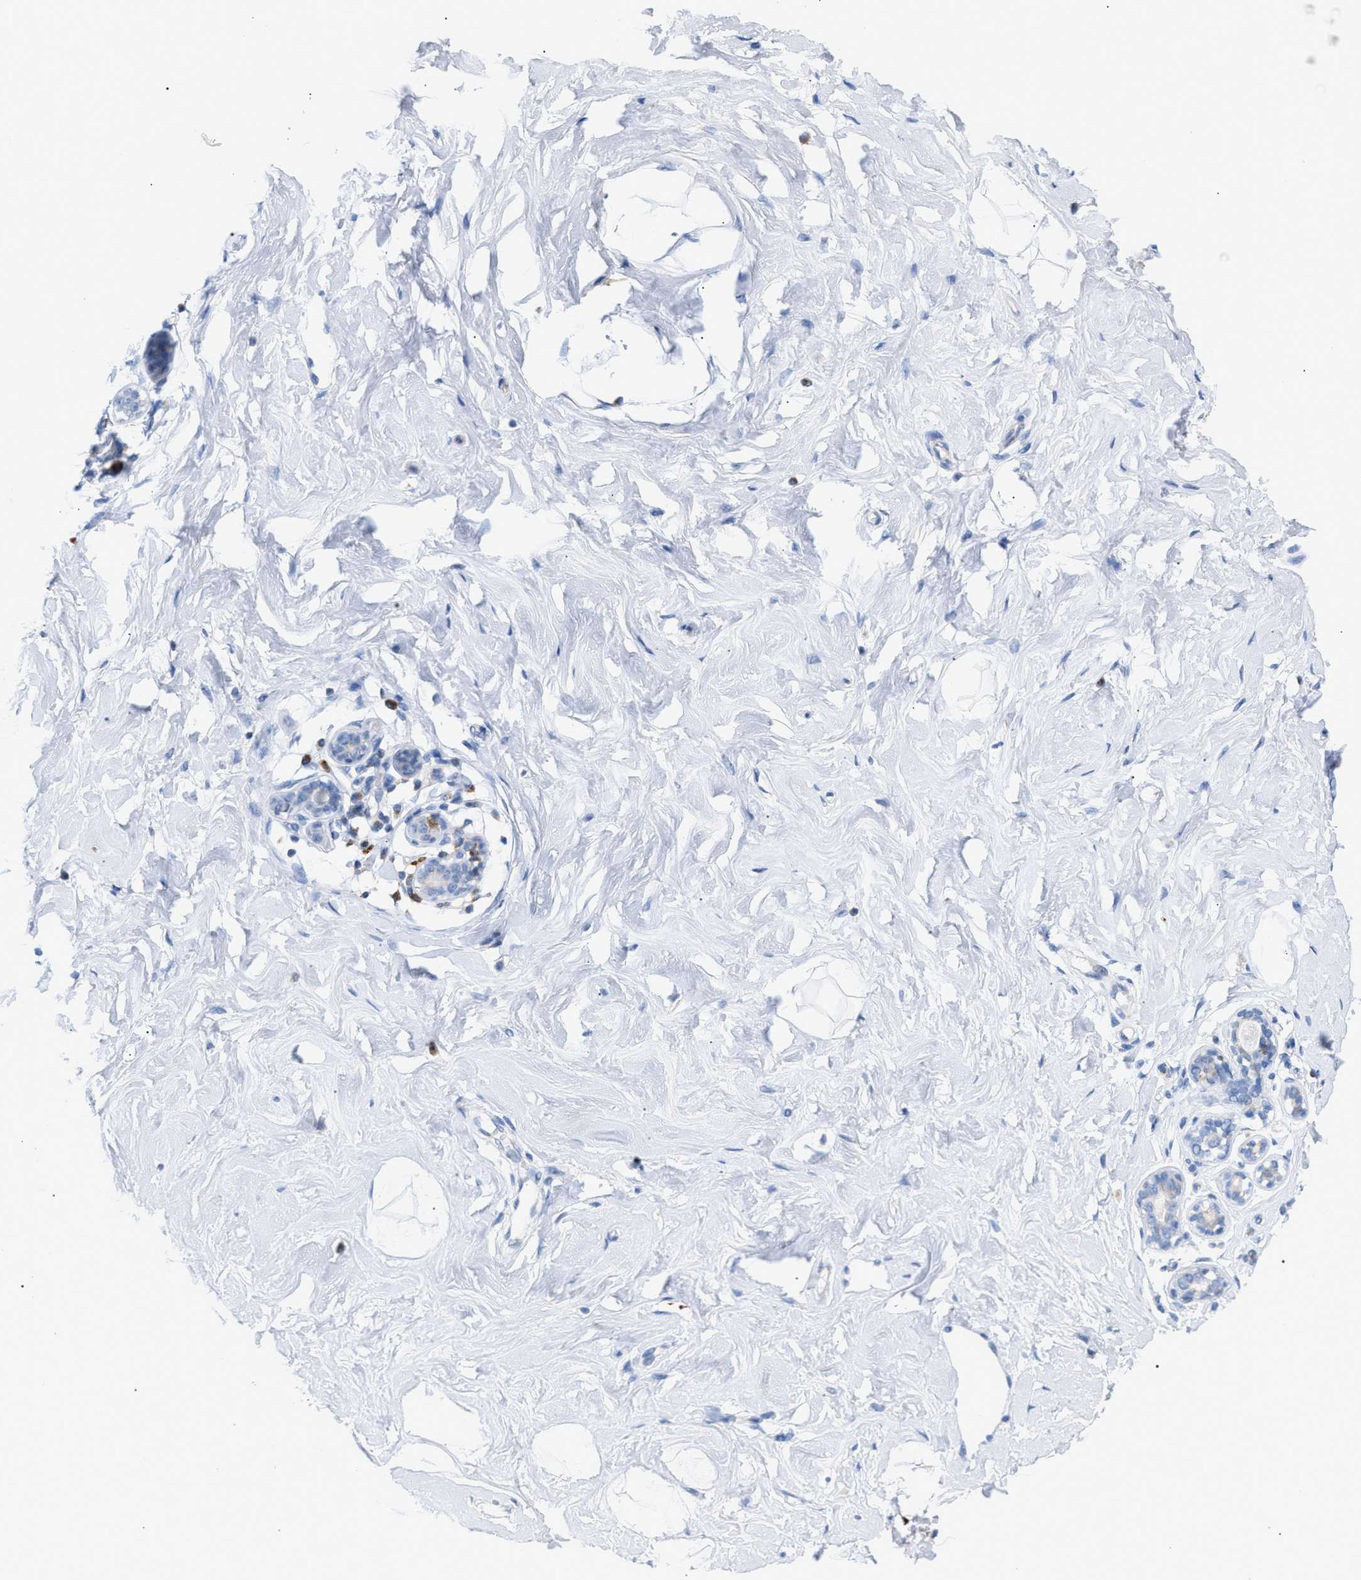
{"staining": {"intensity": "negative", "quantity": "none", "location": "none"}, "tissue": "breast", "cell_type": "Adipocytes", "image_type": "normal", "snomed": [{"axis": "morphology", "description": "Normal tissue, NOS"}, {"axis": "topography", "description": "Breast"}], "caption": "Adipocytes show no significant expression in normal breast. (Stains: DAB IHC with hematoxylin counter stain, Microscopy: brightfield microscopy at high magnification).", "gene": "TACC3", "patient": {"sex": "female", "age": 23}}